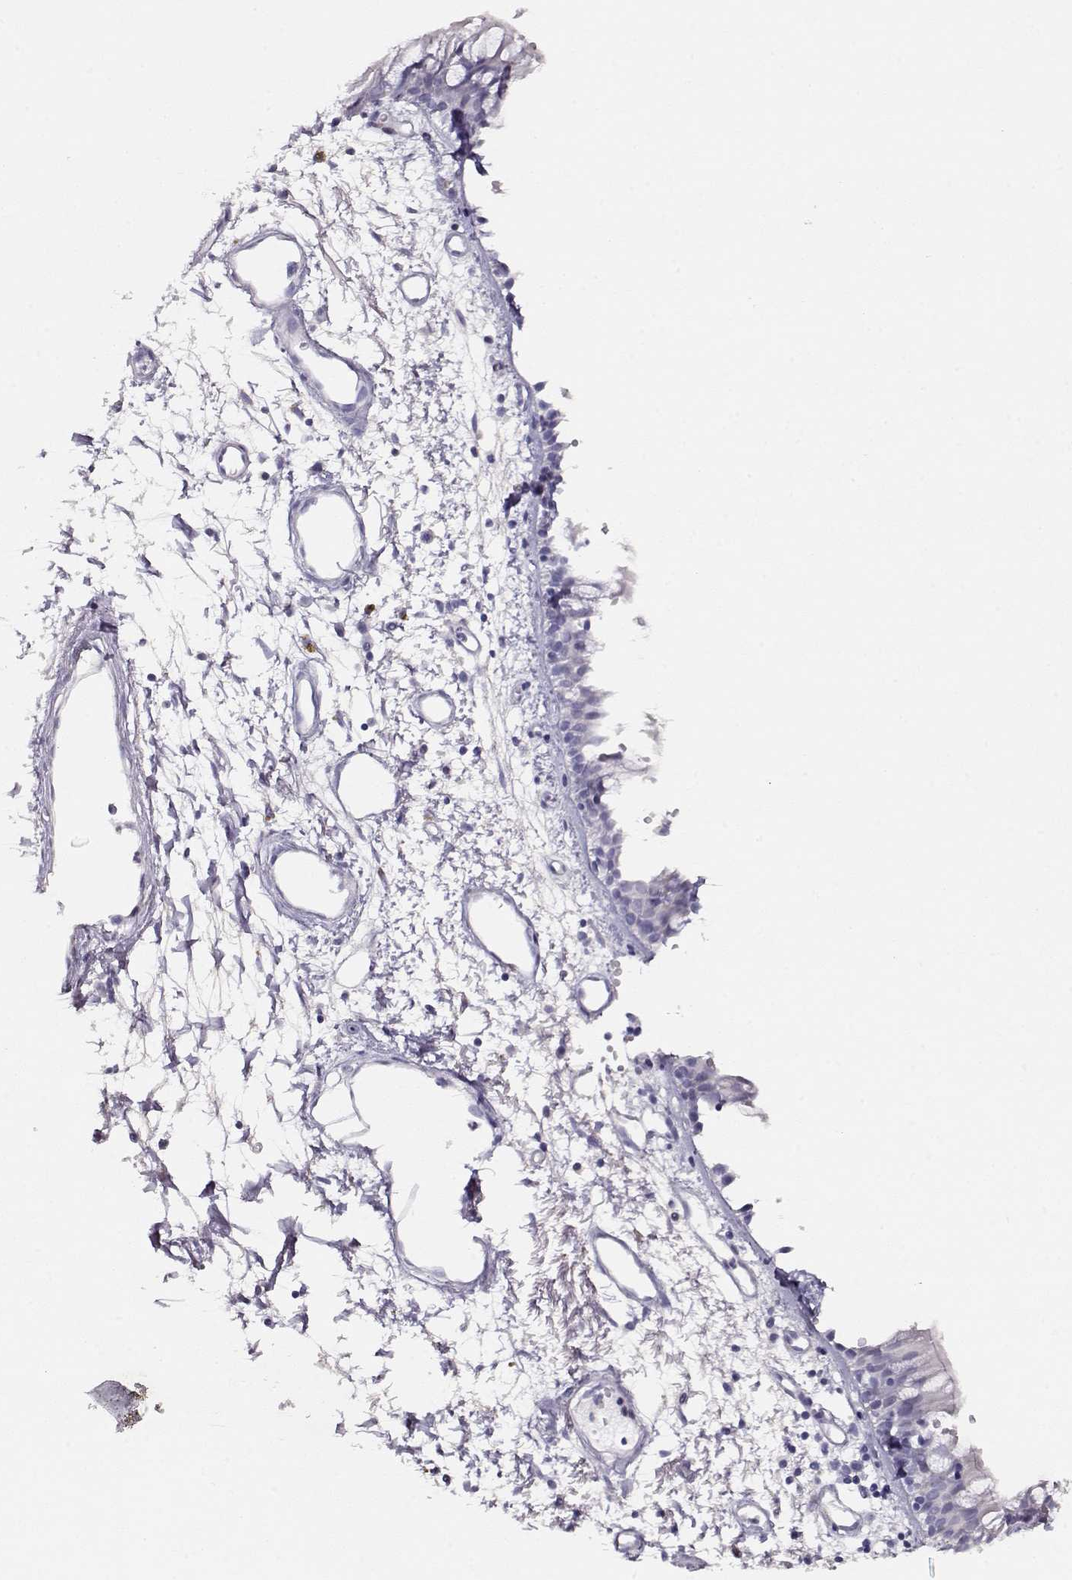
{"staining": {"intensity": "negative", "quantity": "none", "location": "none"}, "tissue": "bronchus", "cell_type": "Respiratory epithelial cells", "image_type": "normal", "snomed": [{"axis": "morphology", "description": "Normal tissue, NOS"}, {"axis": "morphology", "description": "Squamous cell carcinoma, NOS"}, {"axis": "topography", "description": "Cartilage tissue"}, {"axis": "topography", "description": "Bronchus"}, {"axis": "topography", "description": "Lung"}], "caption": "Immunohistochemistry of benign human bronchus demonstrates no expression in respiratory epithelial cells.", "gene": "RBM44", "patient": {"sex": "male", "age": 66}}